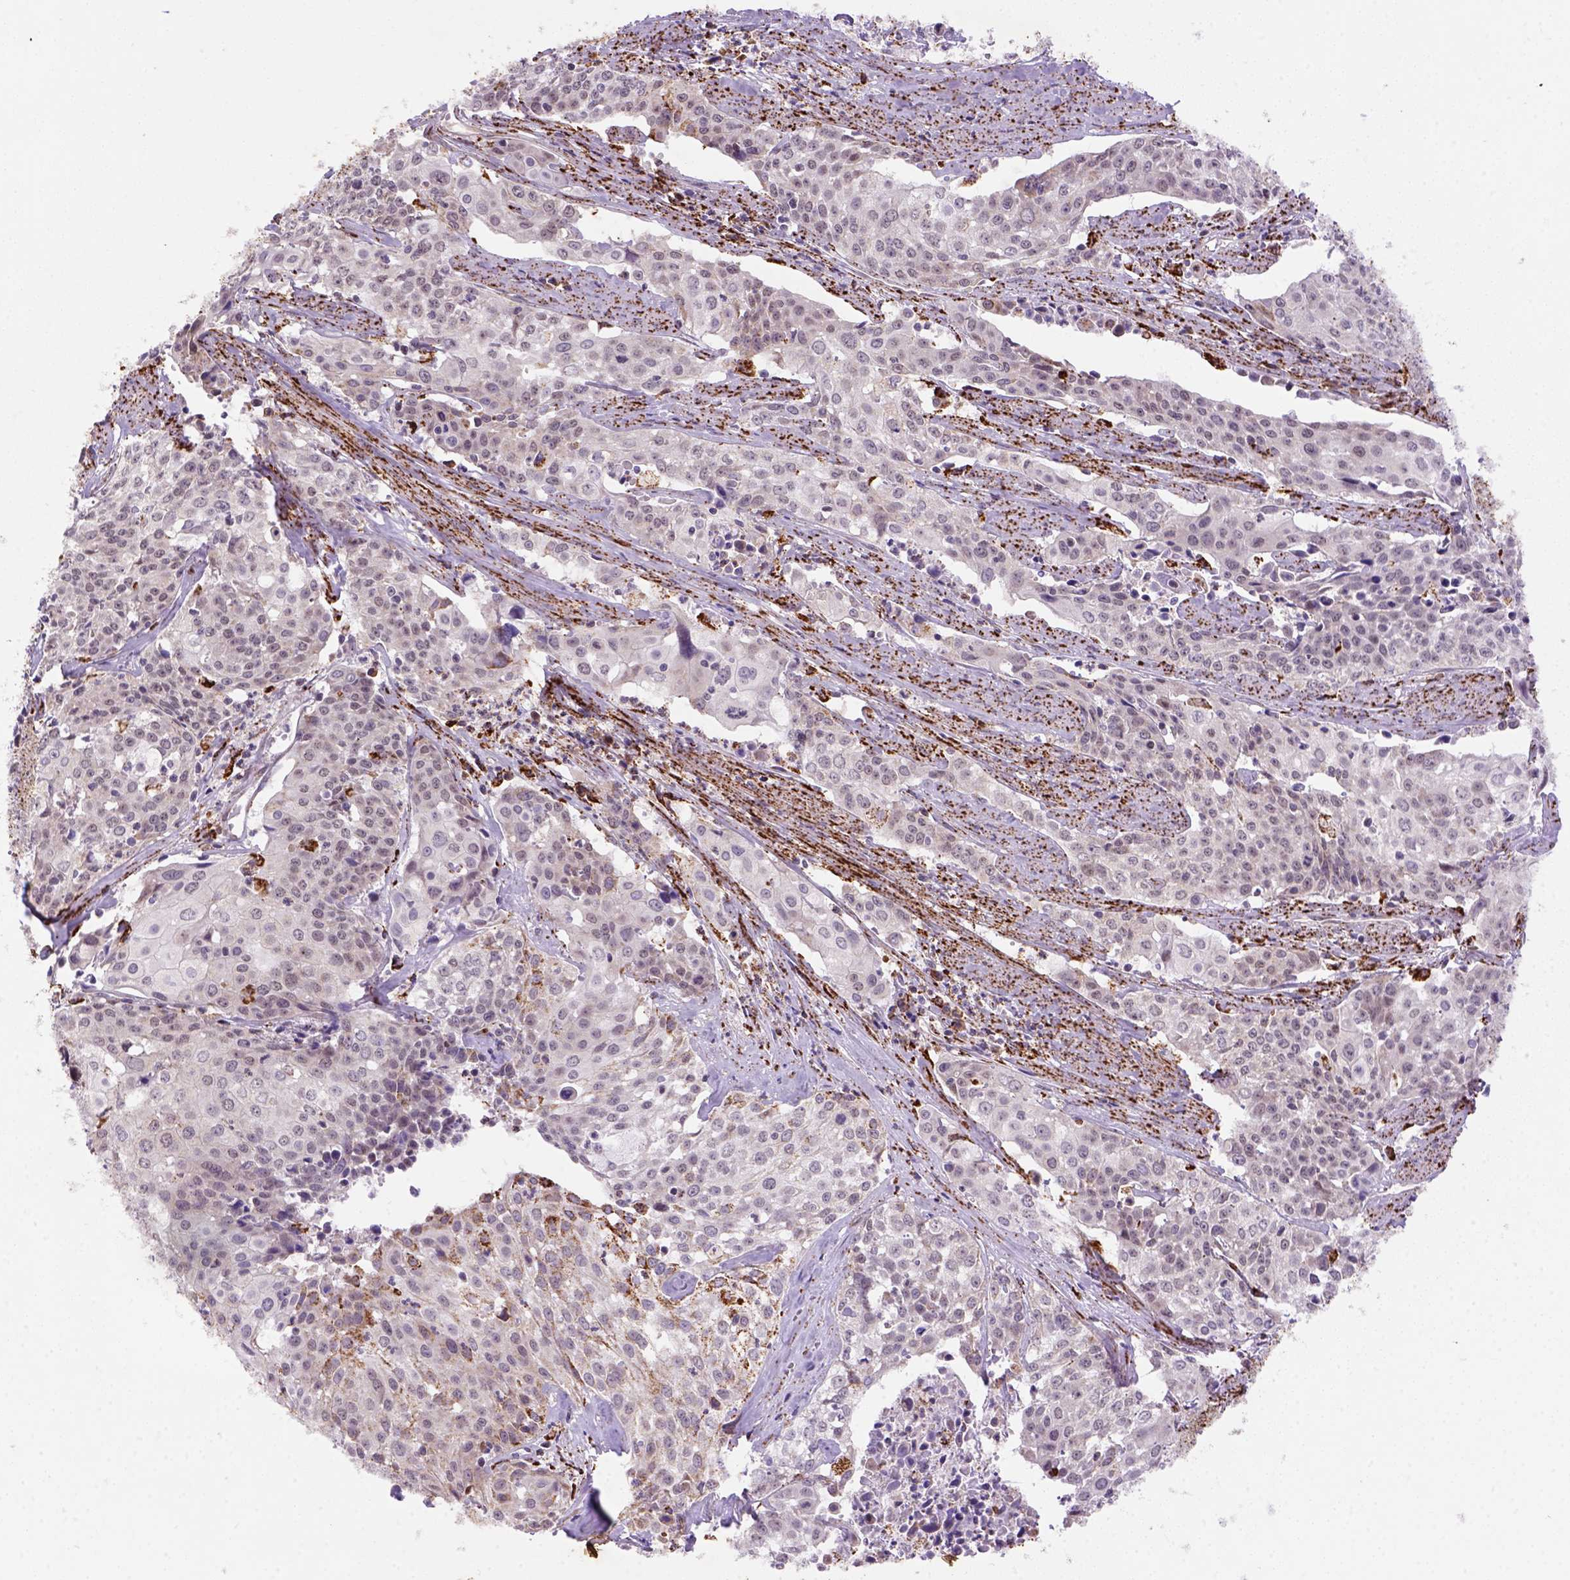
{"staining": {"intensity": "negative", "quantity": "none", "location": "none"}, "tissue": "cervical cancer", "cell_type": "Tumor cells", "image_type": "cancer", "snomed": [{"axis": "morphology", "description": "Squamous cell carcinoma, NOS"}, {"axis": "topography", "description": "Cervix"}], "caption": "Micrograph shows no protein positivity in tumor cells of squamous cell carcinoma (cervical) tissue. (Brightfield microscopy of DAB (3,3'-diaminobenzidine) immunohistochemistry (IHC) at high magnification).", "gene": "FZD7", "patient": {"sex": "female", "age": 39}}